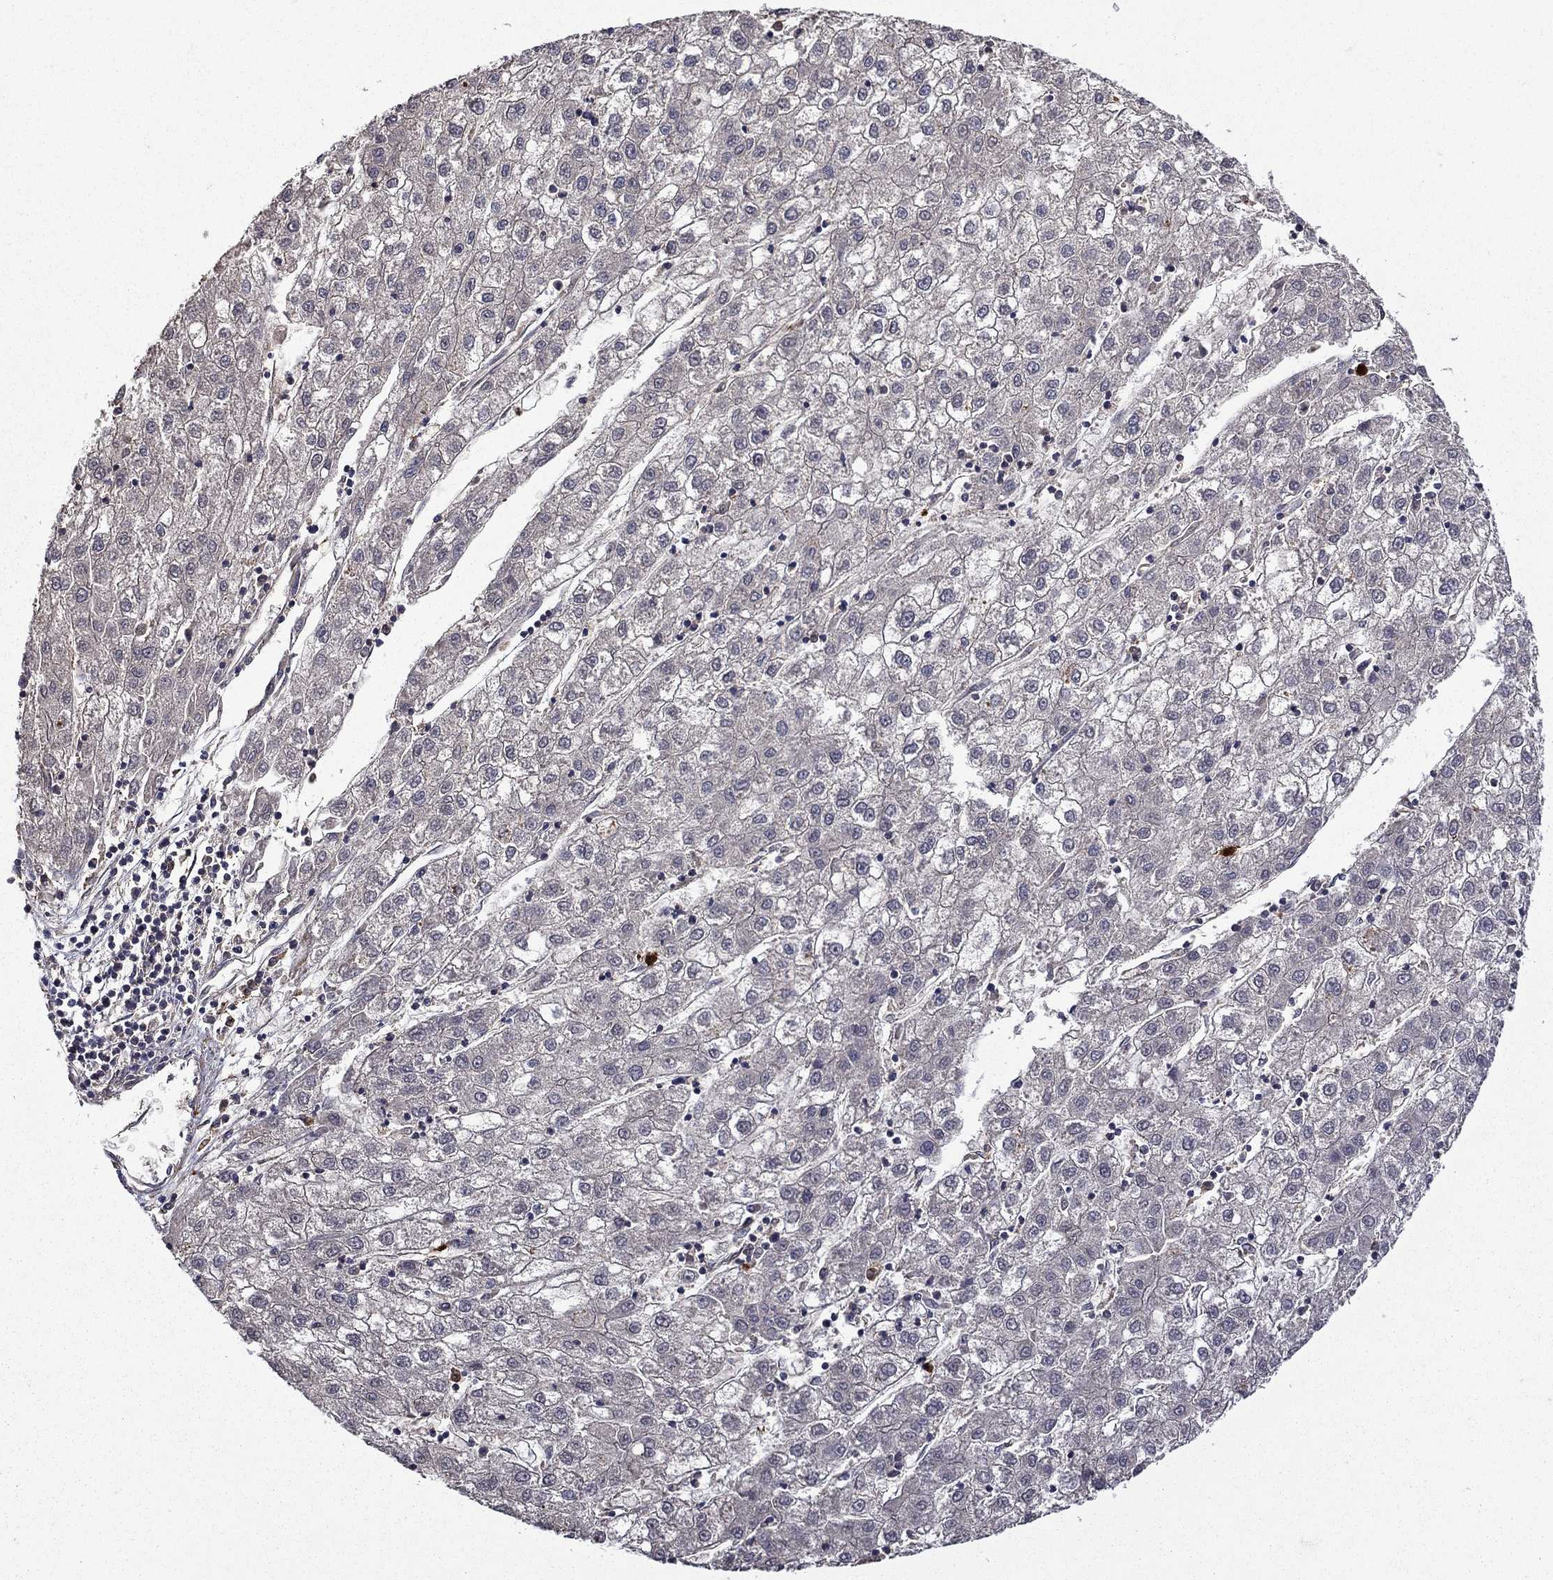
{"staining": {"intensity": "negative", "quantity": "none", "location": "none"}, "tissue": "liver cancer", "cell_type": "Tumor cells", "image_type": "cancer", "snomed": [{"axis": "morphology", "description": "Carcinoma, Hepatocellular, NOS"}, {"axis": "topography", "description": "Liver"}], "caption": "Tumor cells show no significant staining in liver cancer (hepatocellular carcinoma).", "gene": "SATB1", "patient": {"sex": "male", "age": 72}}